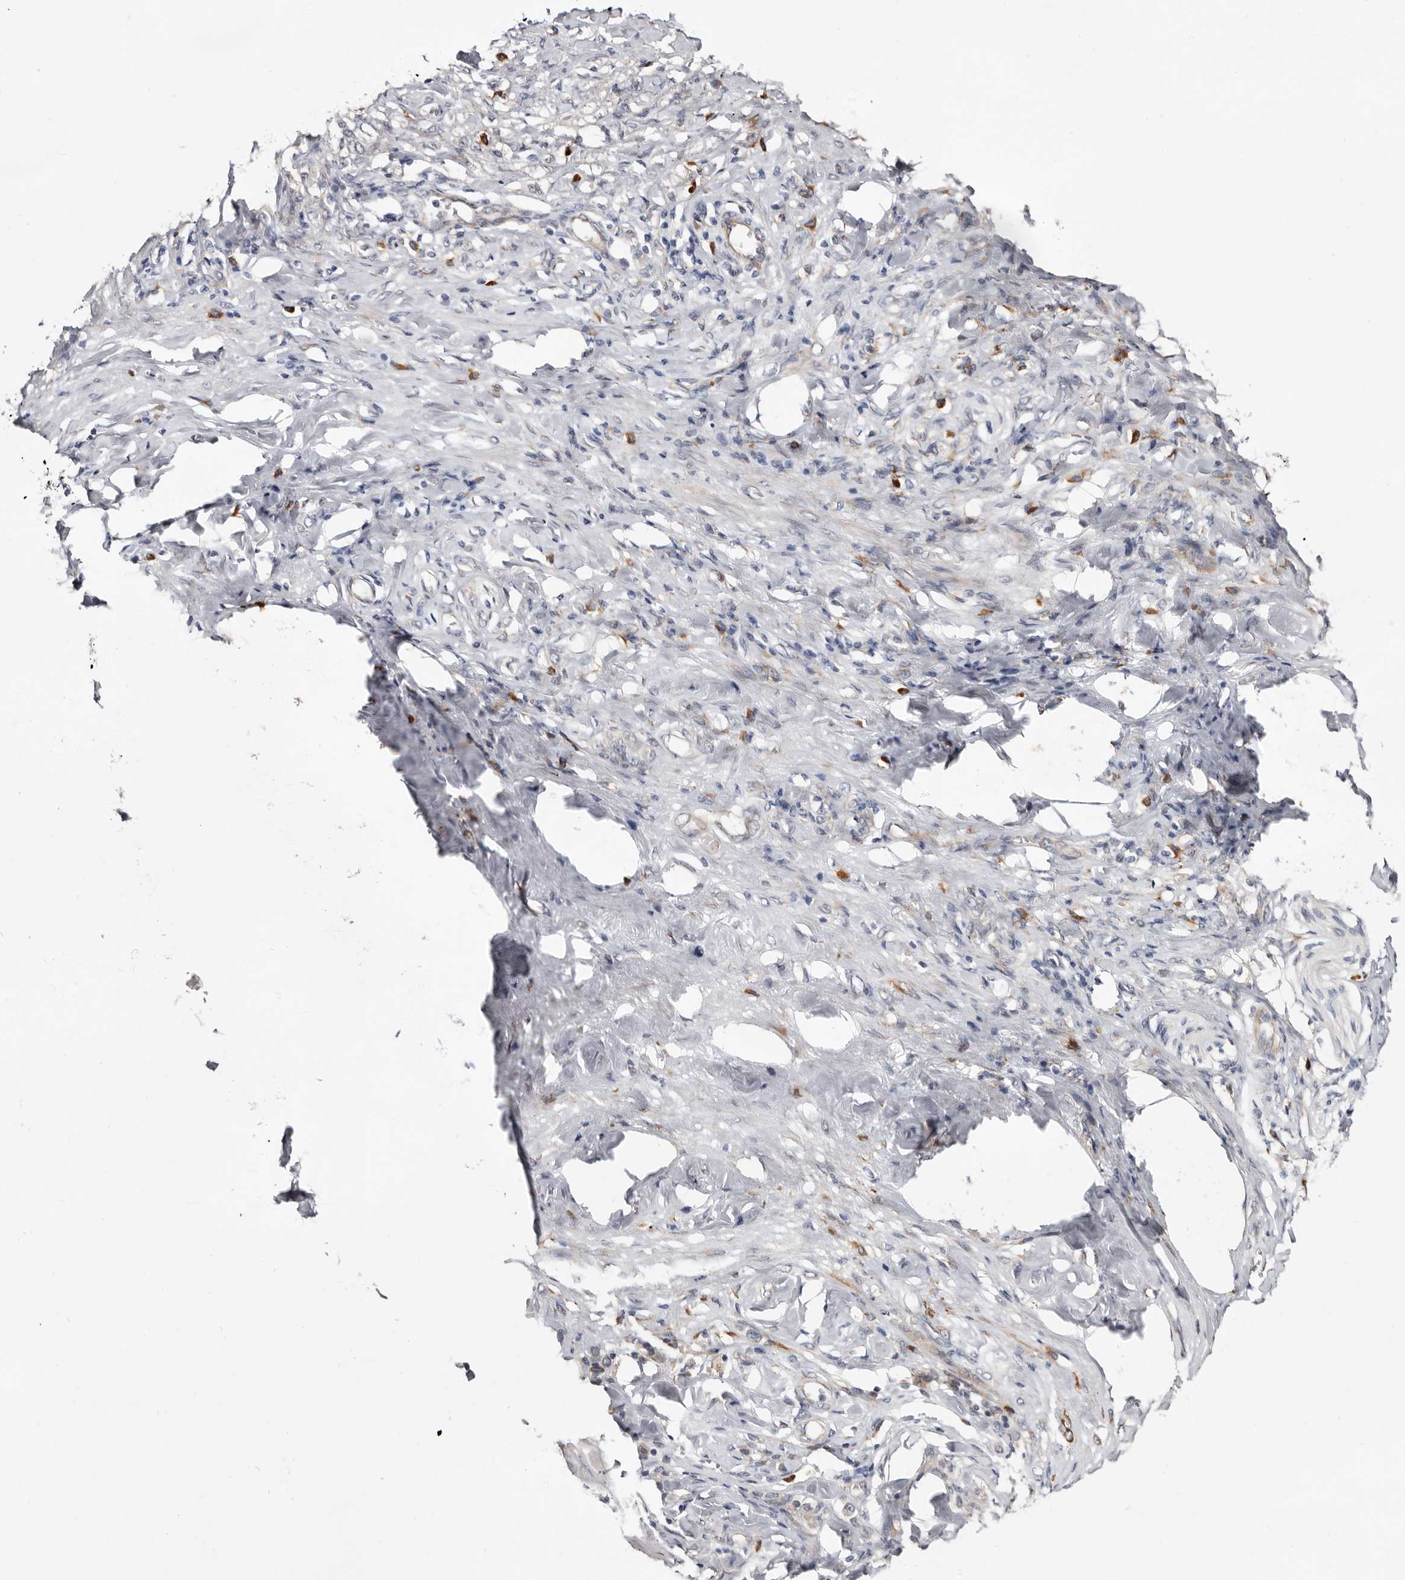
{"staining": {"intensity": "weak", "quantity": "<25%", "location": "cytoplasmic/membranous"}, "tissue": "stomach cancer", "cell_type": "Tumor cells", "image_type": "cancer", "snomed": [{"axis": "morphology", "description": "Normal tissue, NOS"}, {"axis": "morphology", "description": "Adenocarcinoma, NOS"}, {"axis": "topography", "description": "Stomach"}], "caption": "Stomach cancer (adenocarcinoma) stained for a protein using immunohistochemistry (IHC) displays no expression tumor cells.", "gene": "USH1C", "patient": {"sex": "male", "age": 82}}